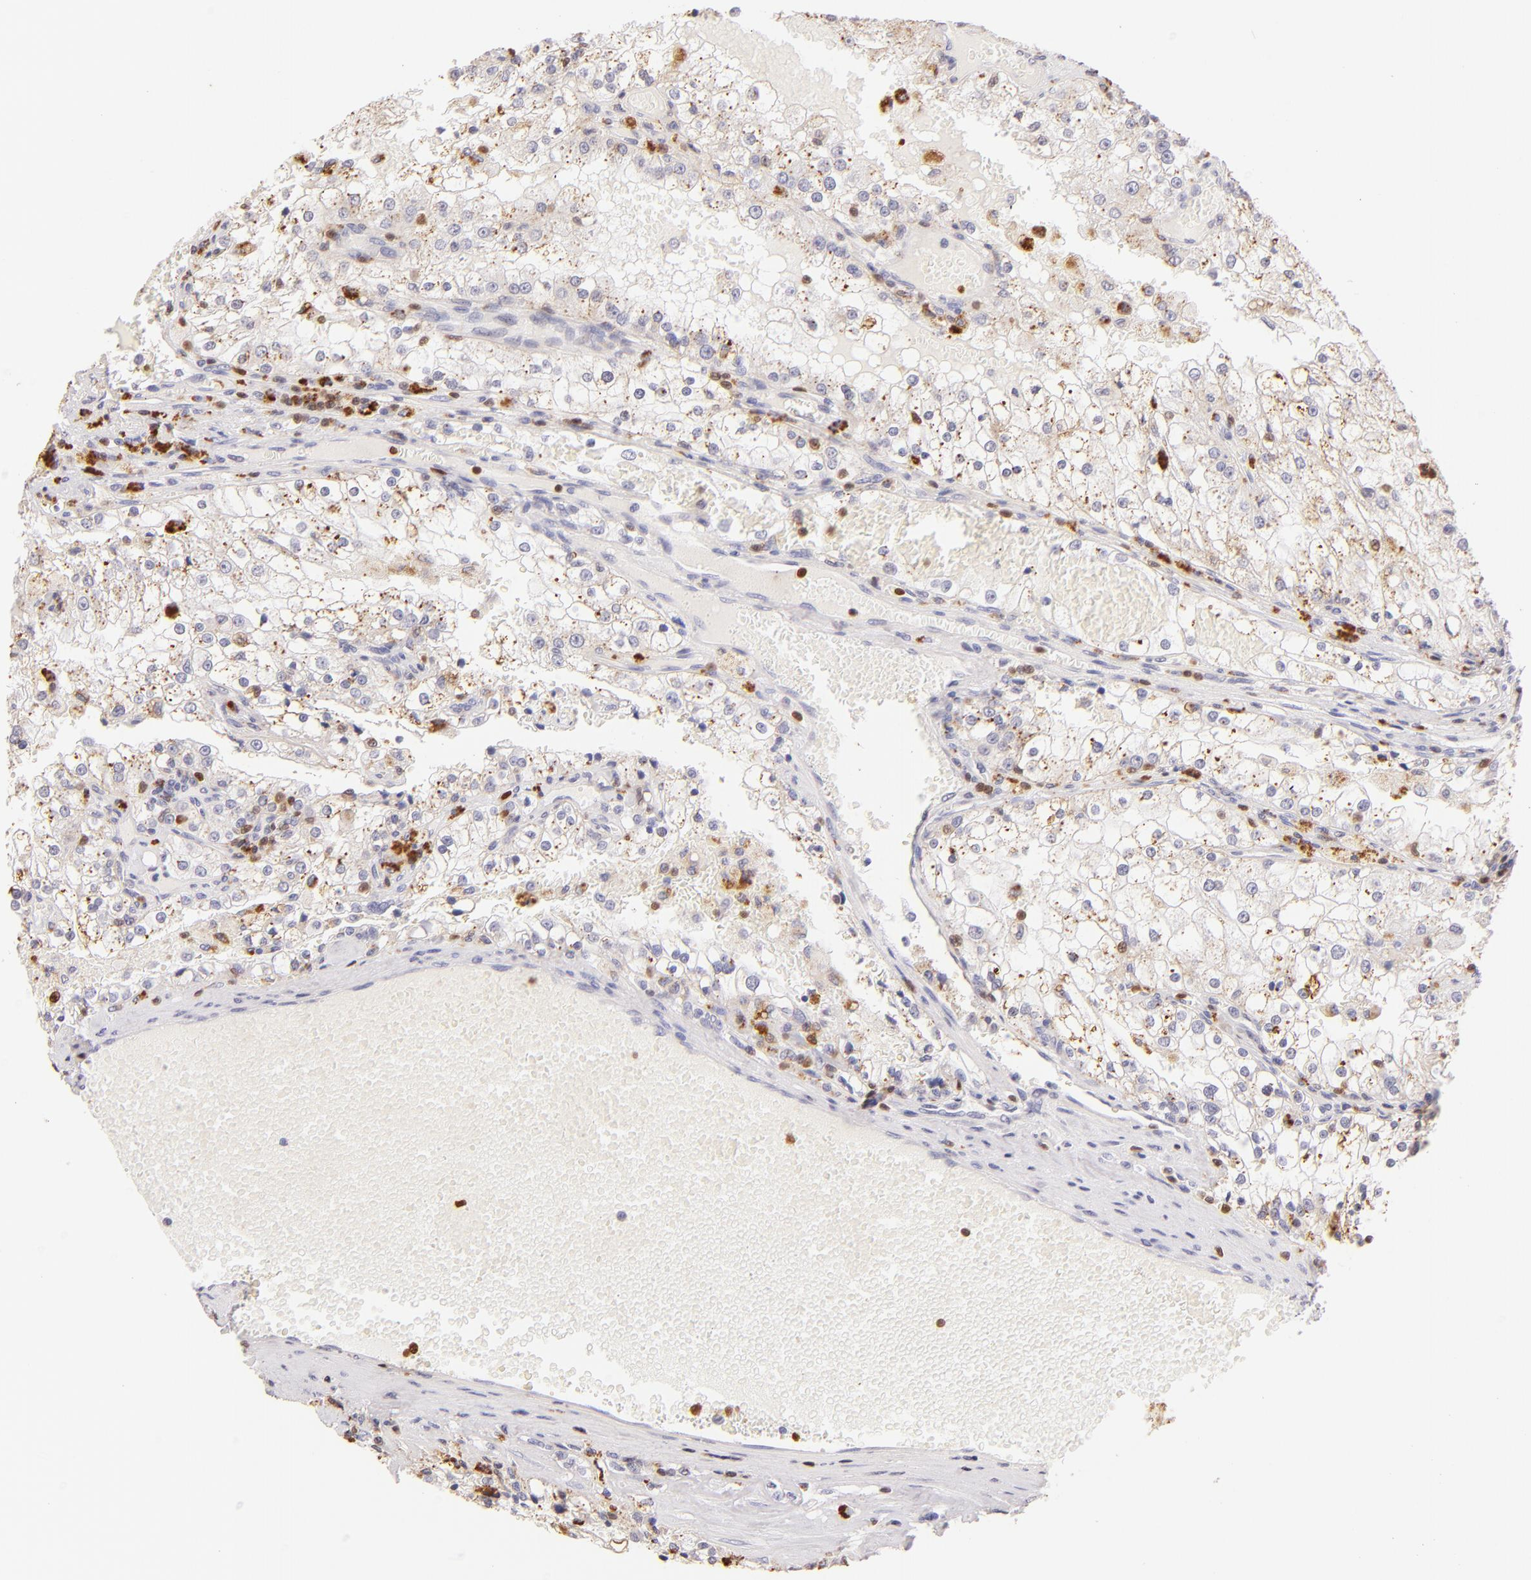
{"staining": {"intensity": "weak", "quantity": "<25%", "location": "cytoplasmic/membranous"}, "tissue": "renal cancer", "cell_type": "Tumor cells", "image_type": "cancer", "snomed": [{"axis": "morphology", "description": "Adenocarcinoma, NOS"}, {"axis": "topography", "description": "Kidney"}], "caption": "DAB immunohistochemical staining of human adenocarcinoma (renal) demonstrates no significant positivity in tumor cells.", "gene": "ZAP70", "patient": {"sex": "female", "age": 74}}